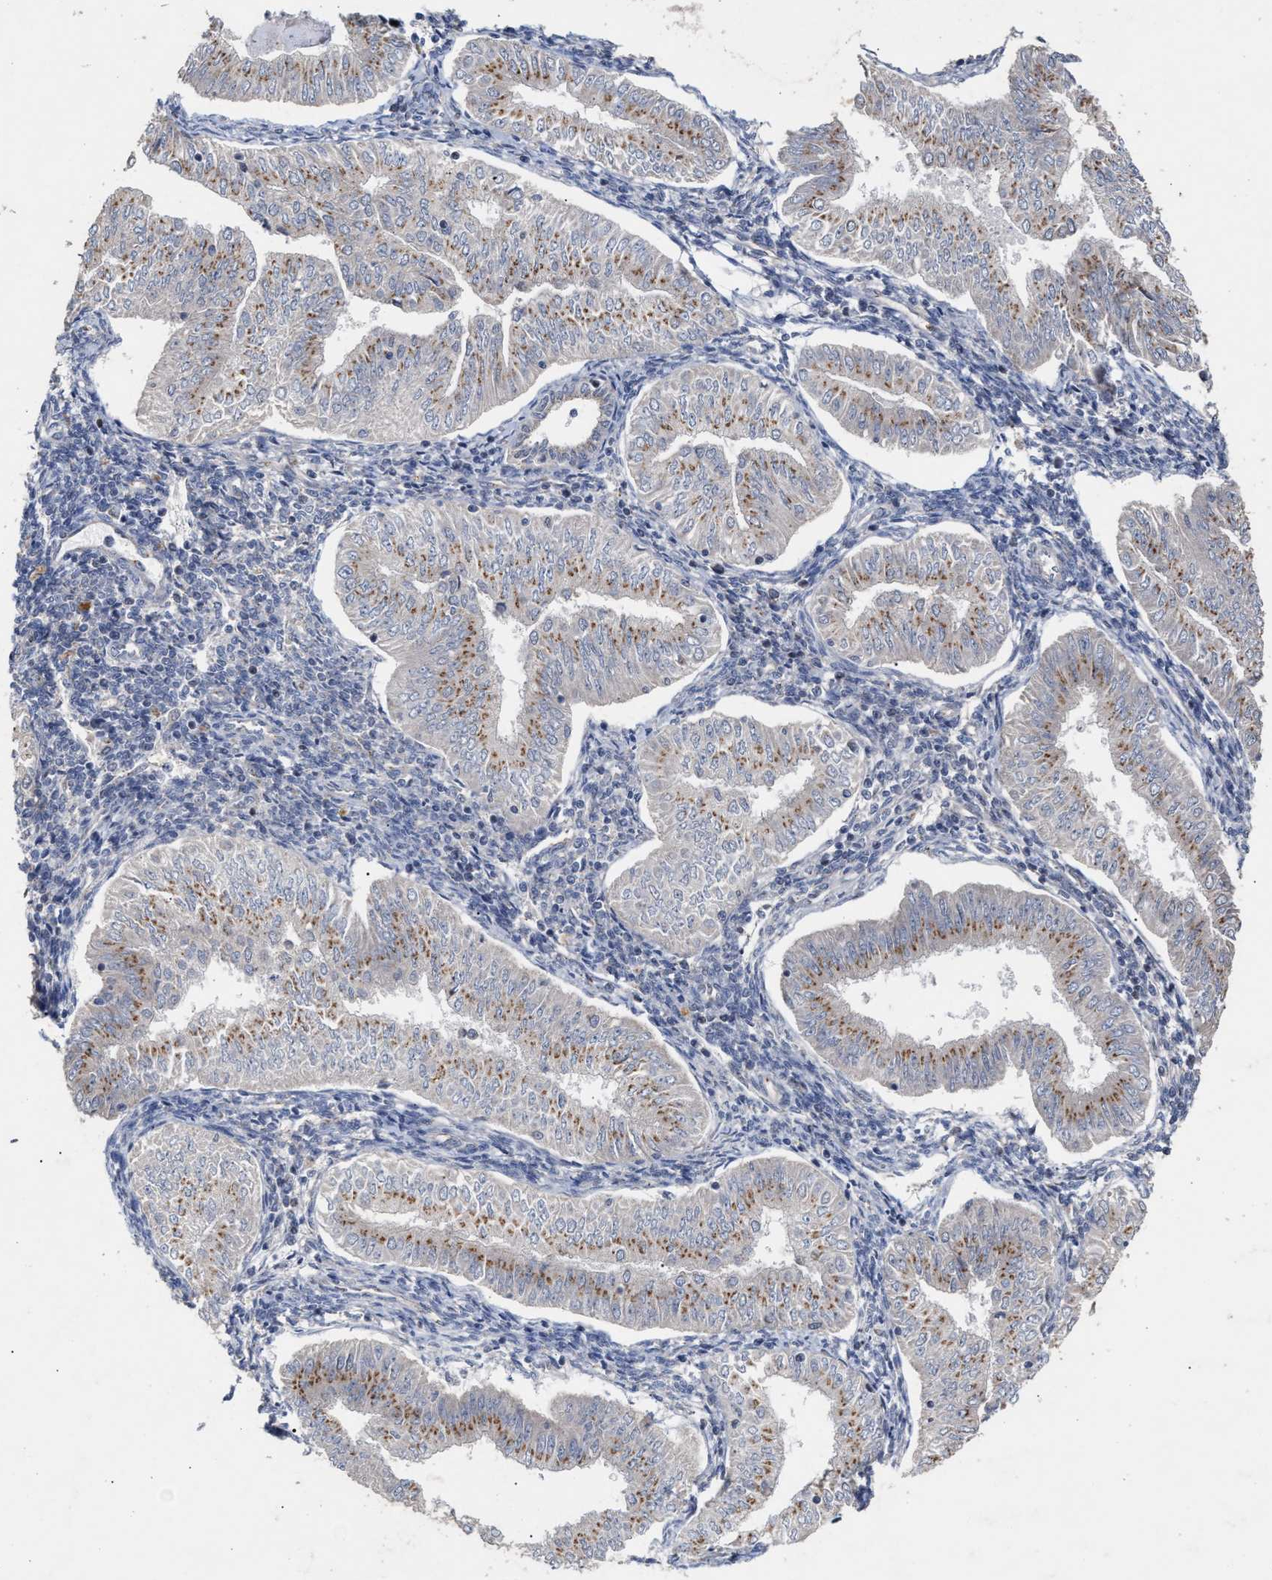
{"staining": {"intensity": "weak", "quantity": ">75%", "location": "cytoplasmic/membranous"}, "tissue": "endometrial cancer", "cell_type": "Tumor cells", "image_type": "cancer", "snomed": [{"axis": "morphology", "description": "Normal tissue, NOS"}, {"axis": "morphology", "description": "Adenocarcinoma, NOS"}, {"axis": "topography", "description": "Endometrium"}], "caption": "Weak cytoplasmic/membranous expression is seen in approximately >75% of tumor cells in endometrial cancer.", "gene": "MKNK2", "patient": {"sex": "female", "age": 53}}